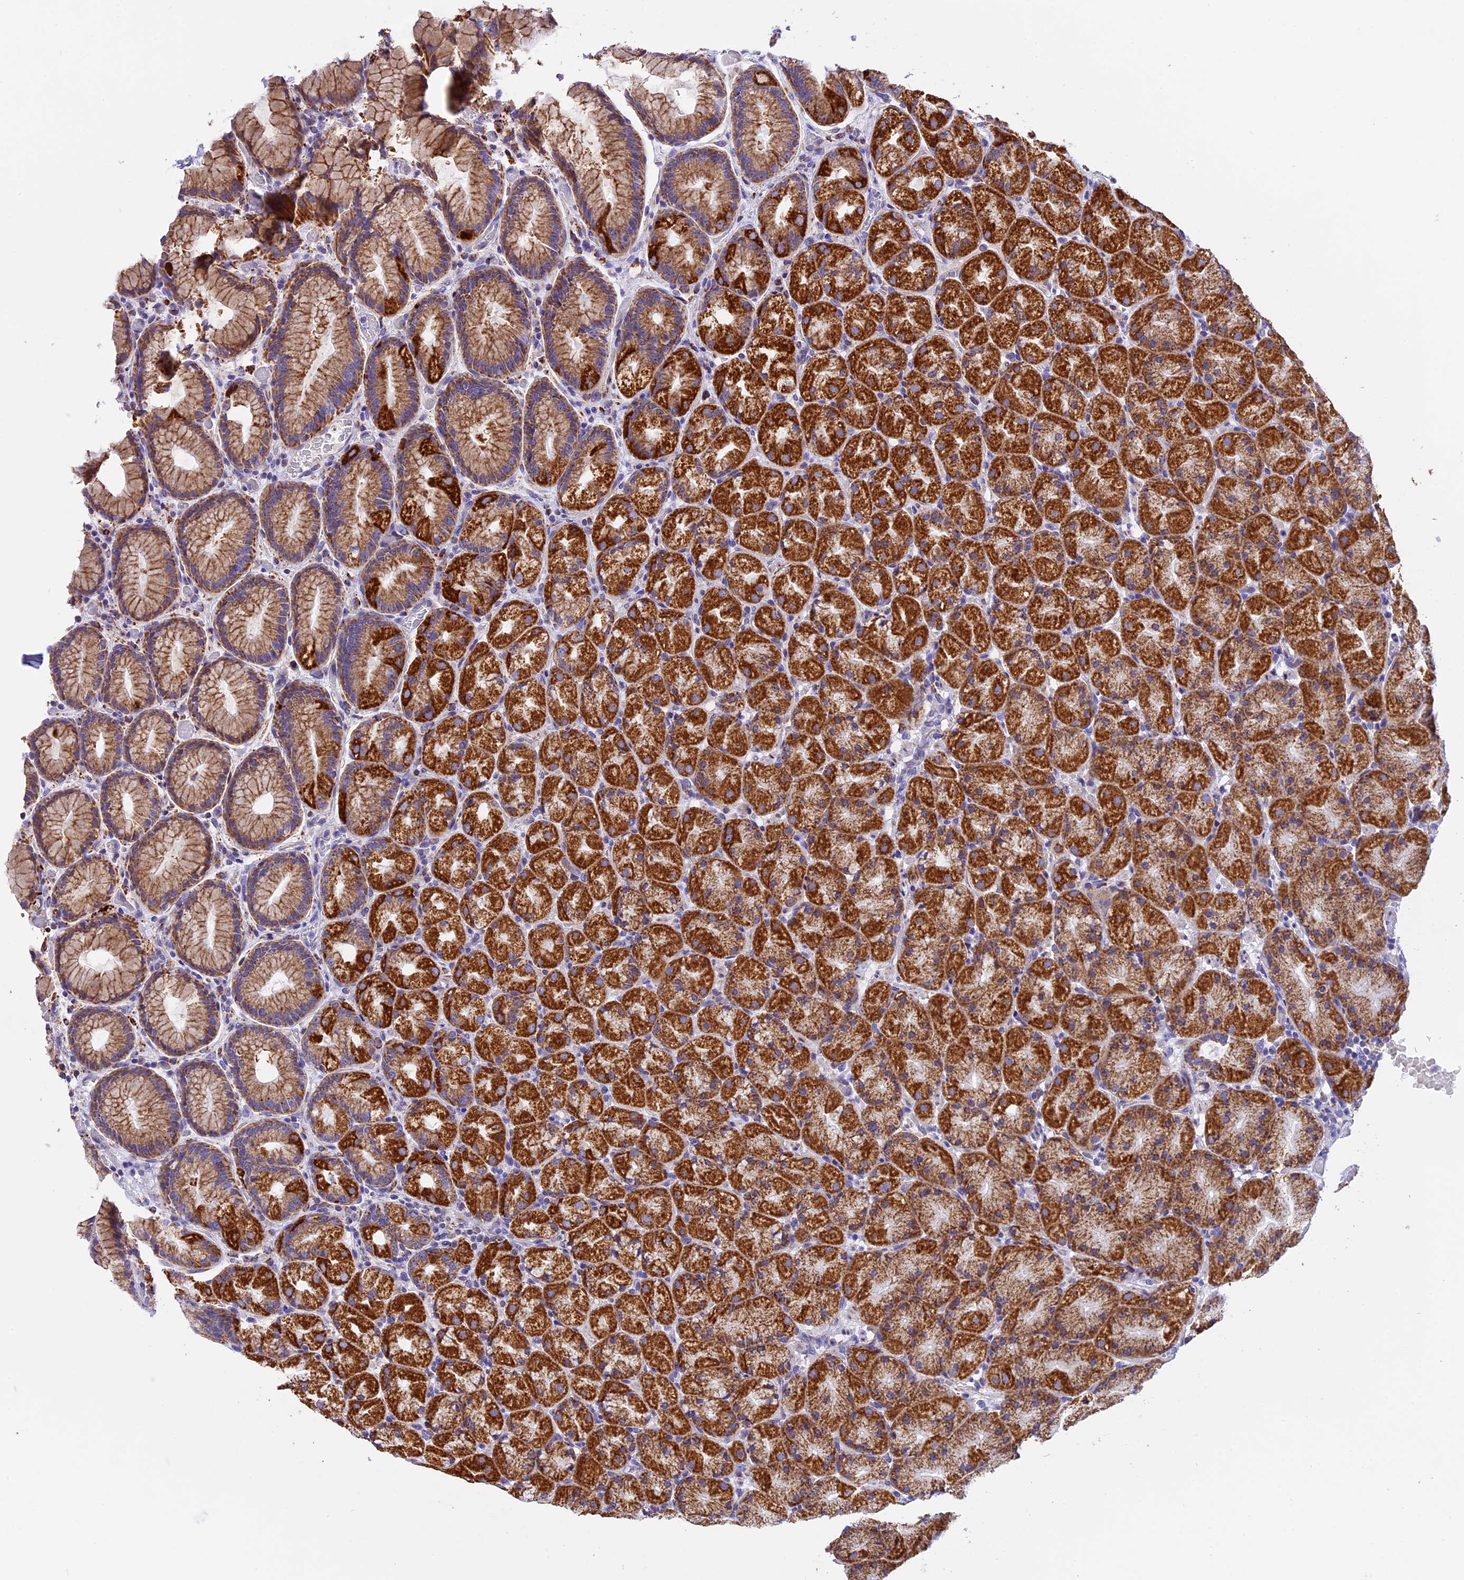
{"staining": {"intensity": "strong", "quantity": ">75%", "location": "cytoplasmic/membranous"}, "tissue": "stomach", "cell_type": "Glandular cells", "image_type": "normal", "snomed": [{"axis": "morphology", "description": "Normal tissue, NOS"}, {"axis": "topography", "description": "Stomach, upper"}, {"axis": "topography", "description": "Stomach"}], "caption": "Immunohistochemistry (IHC) of normal human stomach displays high levels of strong cytoplasmic/membranous staining in approximately >75% of glandular cells.", "gene": "VDAC2", "patient": {"sex": "male", "age": 48}}